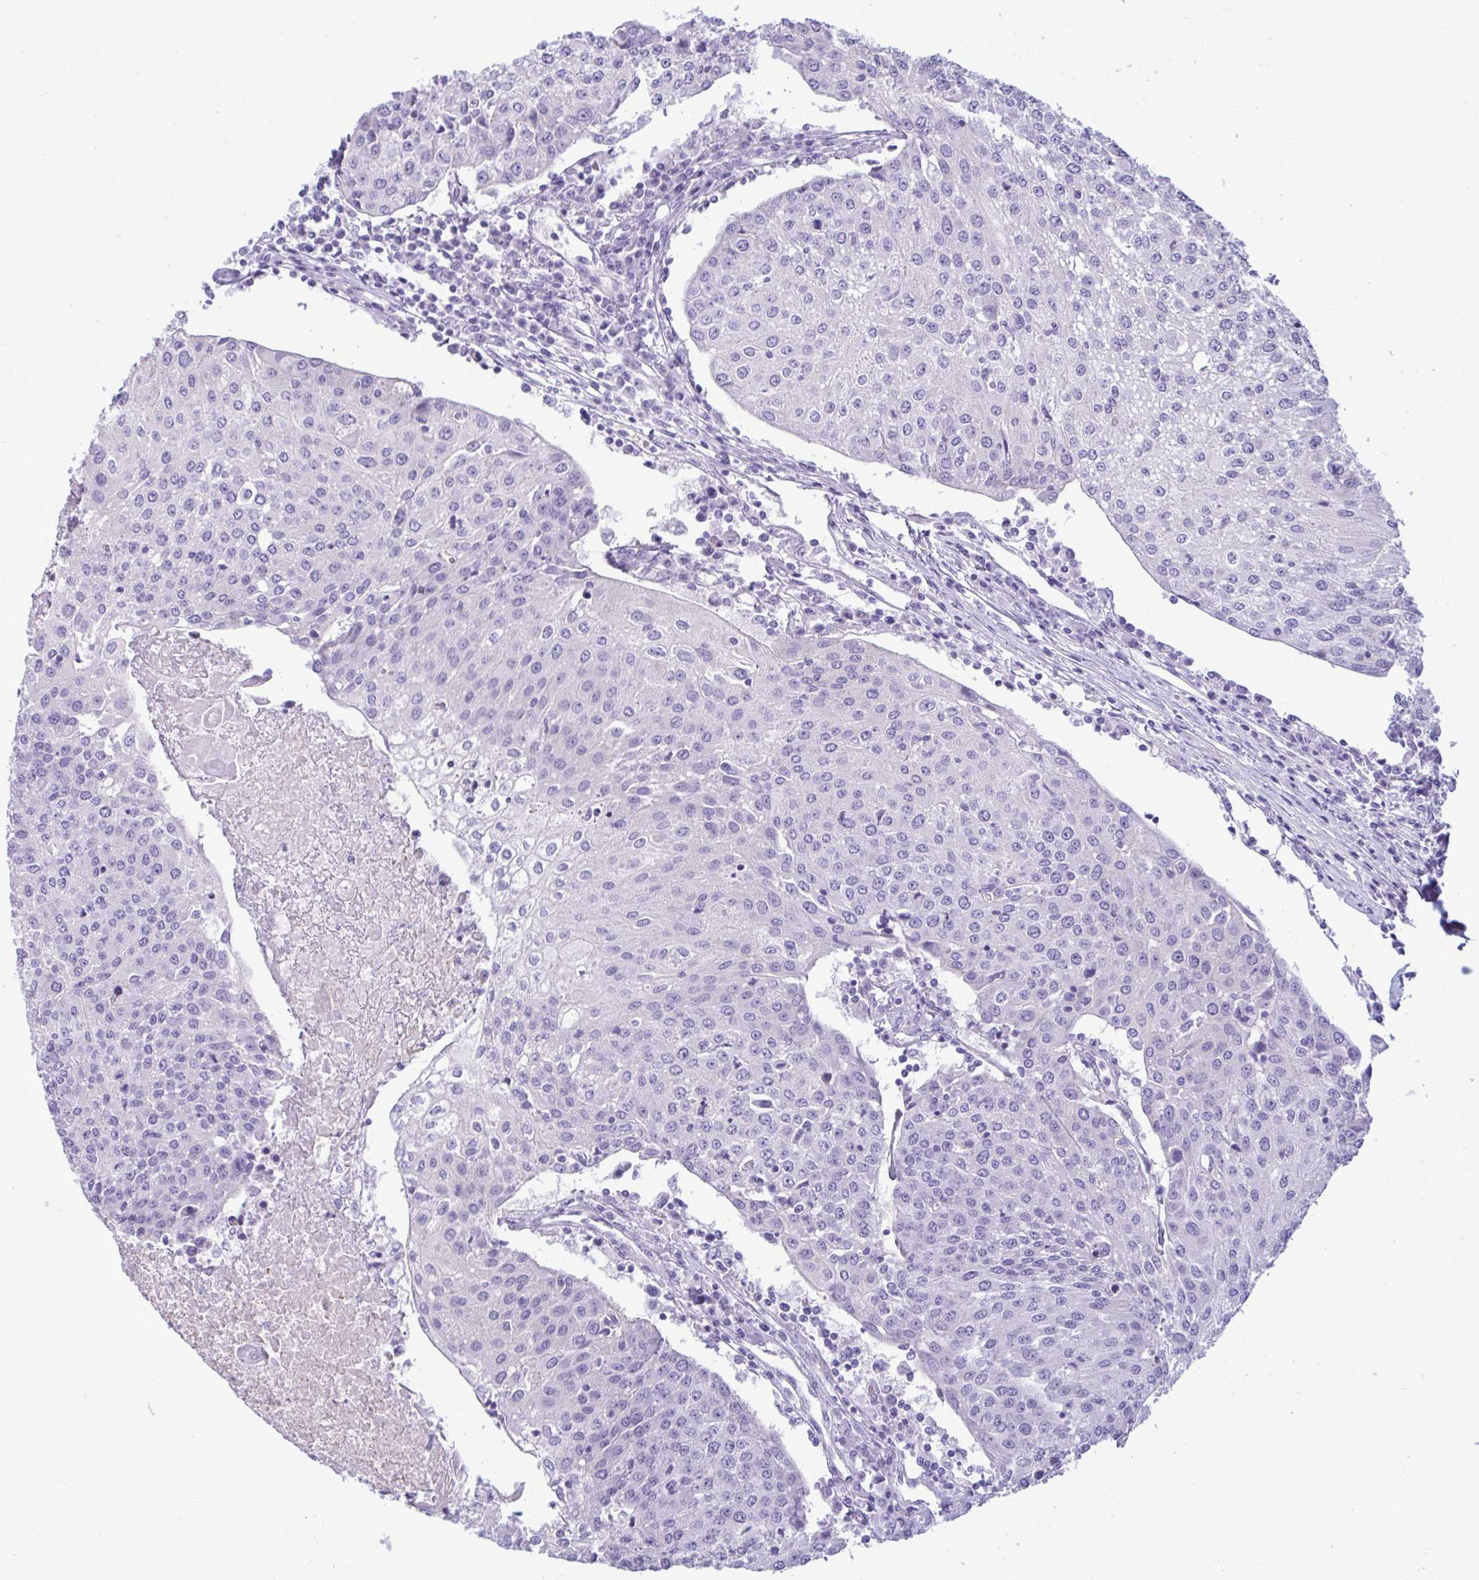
{"staining": {"intensity": "negative", "quantity": "none", "location": "none"}, "tissue": "urothelial cancer", "cell_type": "Tumor cells", "image_type": "cancer", "snomed": [{"axis": "morphology", "description": "Urothelial carcinoma, High grade"}, {"axis": "topography", "description": "Urinary bladder"}], "caption": "Immunohistochemical staining of human high-grade urothelial carcinoma exhibits no significant expression in tumor cells. Nuclei are stained in blue.", "gene": "MYH10", "patient": {"sex": "female", "age": 85}}